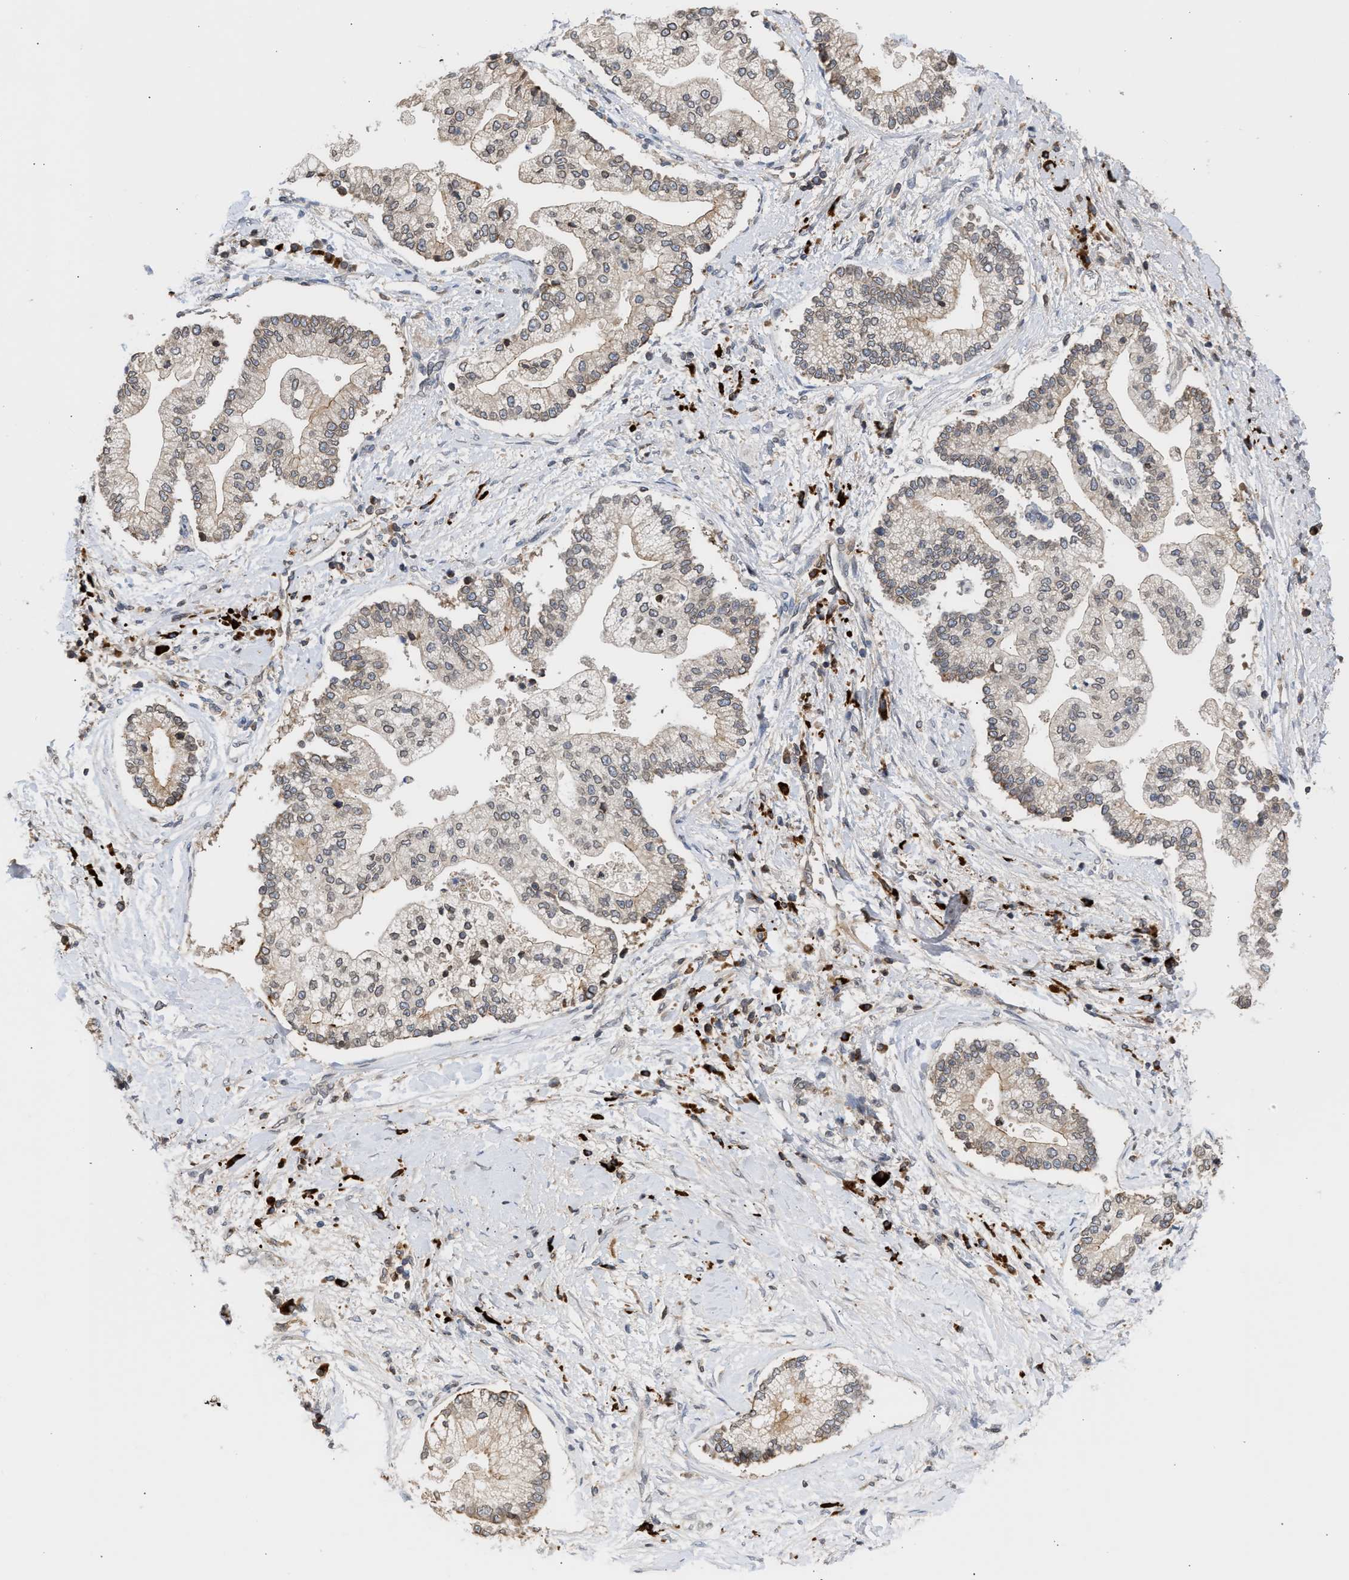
{"staining": {"intensity": "weak", "quantity": "<25%", "location": "cytoplasmic/membranous"}, "tissue": "liver cancer", "cell_type": "Tumor cells", "image_type": "cancer", "snomed": [{"axis": "morphology", "description": "Cholangiocarcinoma"}, {"axis": "topography", "description": "Liver"}], "caption": "This is an IHC photomicrograph of liver cancer (cholangiocarcinoma). There is no staining in tumor cells.", "gene": "NUP62", "patient": {"sex": "male", "age": 50}}